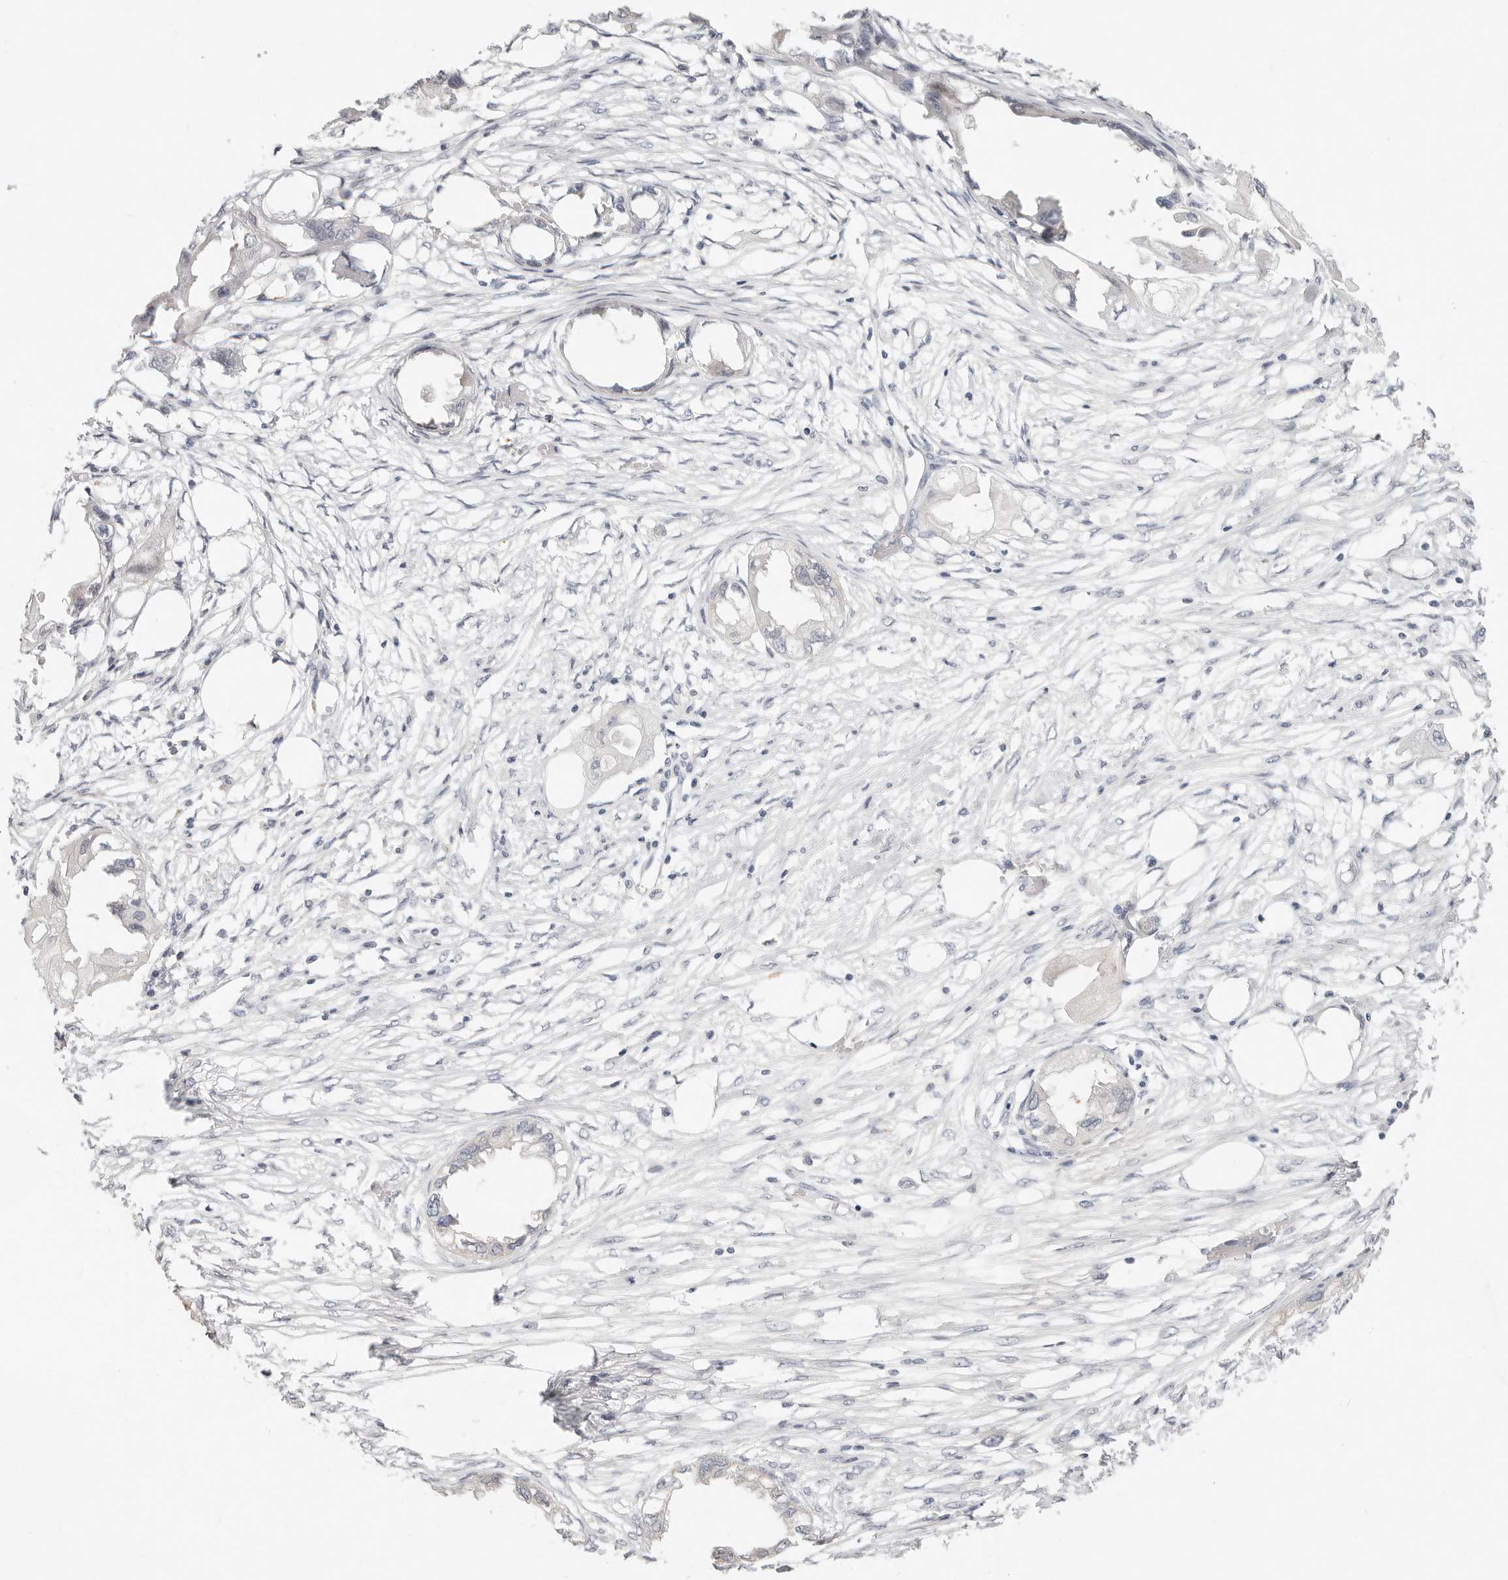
{"staining": {"intensity": "negative", "quantity": "none", "location": "none"}, "tissue": "endometrial cancer", "cell_type": "Tumor cells", "image_type": "cancer", "snomed": [{"axis": "morphology", "description": "Adenocarcinoma, NOS"}, {"axis": "morphology", "description": "Adenocarcinoma, metastatic, NOS"}, {"axis": "topography", "description": "Adipose tissue"}, {"axis": "topography", "description": "Endometrium"}], "caption": "Human metastatic adenocarcinoma (endometrial) stained for a protein using IHC reveals no expression in tumor cells.", "gene": "TMEM63B", "patient": {"sex": "female", "age": 67}}